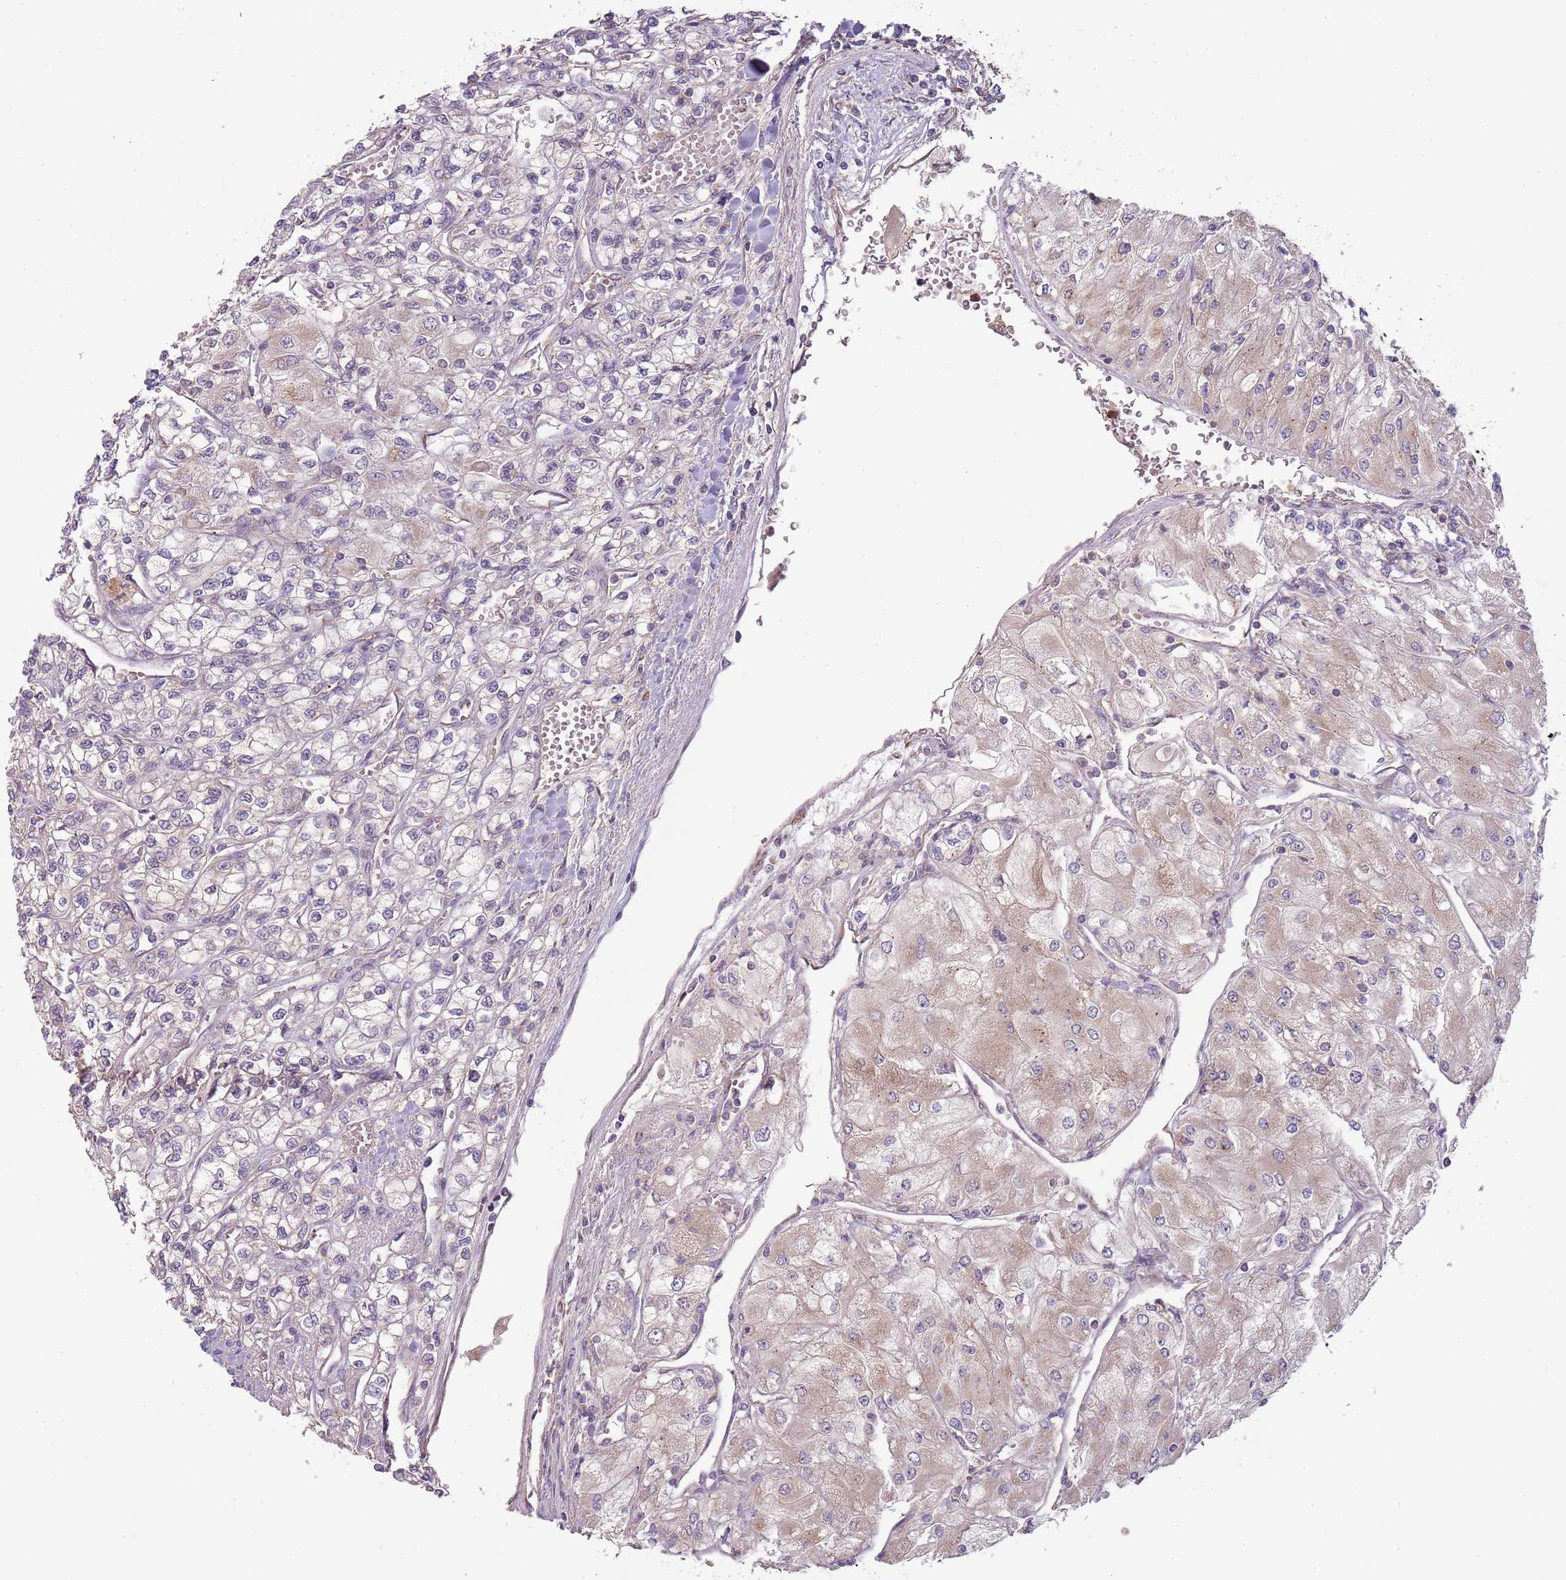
{"staining": {"intensity": "weak", "quantity": "25%-75%", "location": "cytoplasmic/membranous"}, "tissue": "renal cancer", "cell_type": "Tumor cells", "image_type": "cancer", "snomed": [{"axis": "morphology", "description": "Adenocarcinoma, NOS"}, {"axis": "topography", "description": "Kidney"}], "caption": "About 25%-75% of tumor cells in human renal cancer display weak cytoplasmic/membranous protein positivity as visualized by brown immunohistochemical staining.", "gene": "DTD2", "patient": {"sex": "male", "age": 80}}